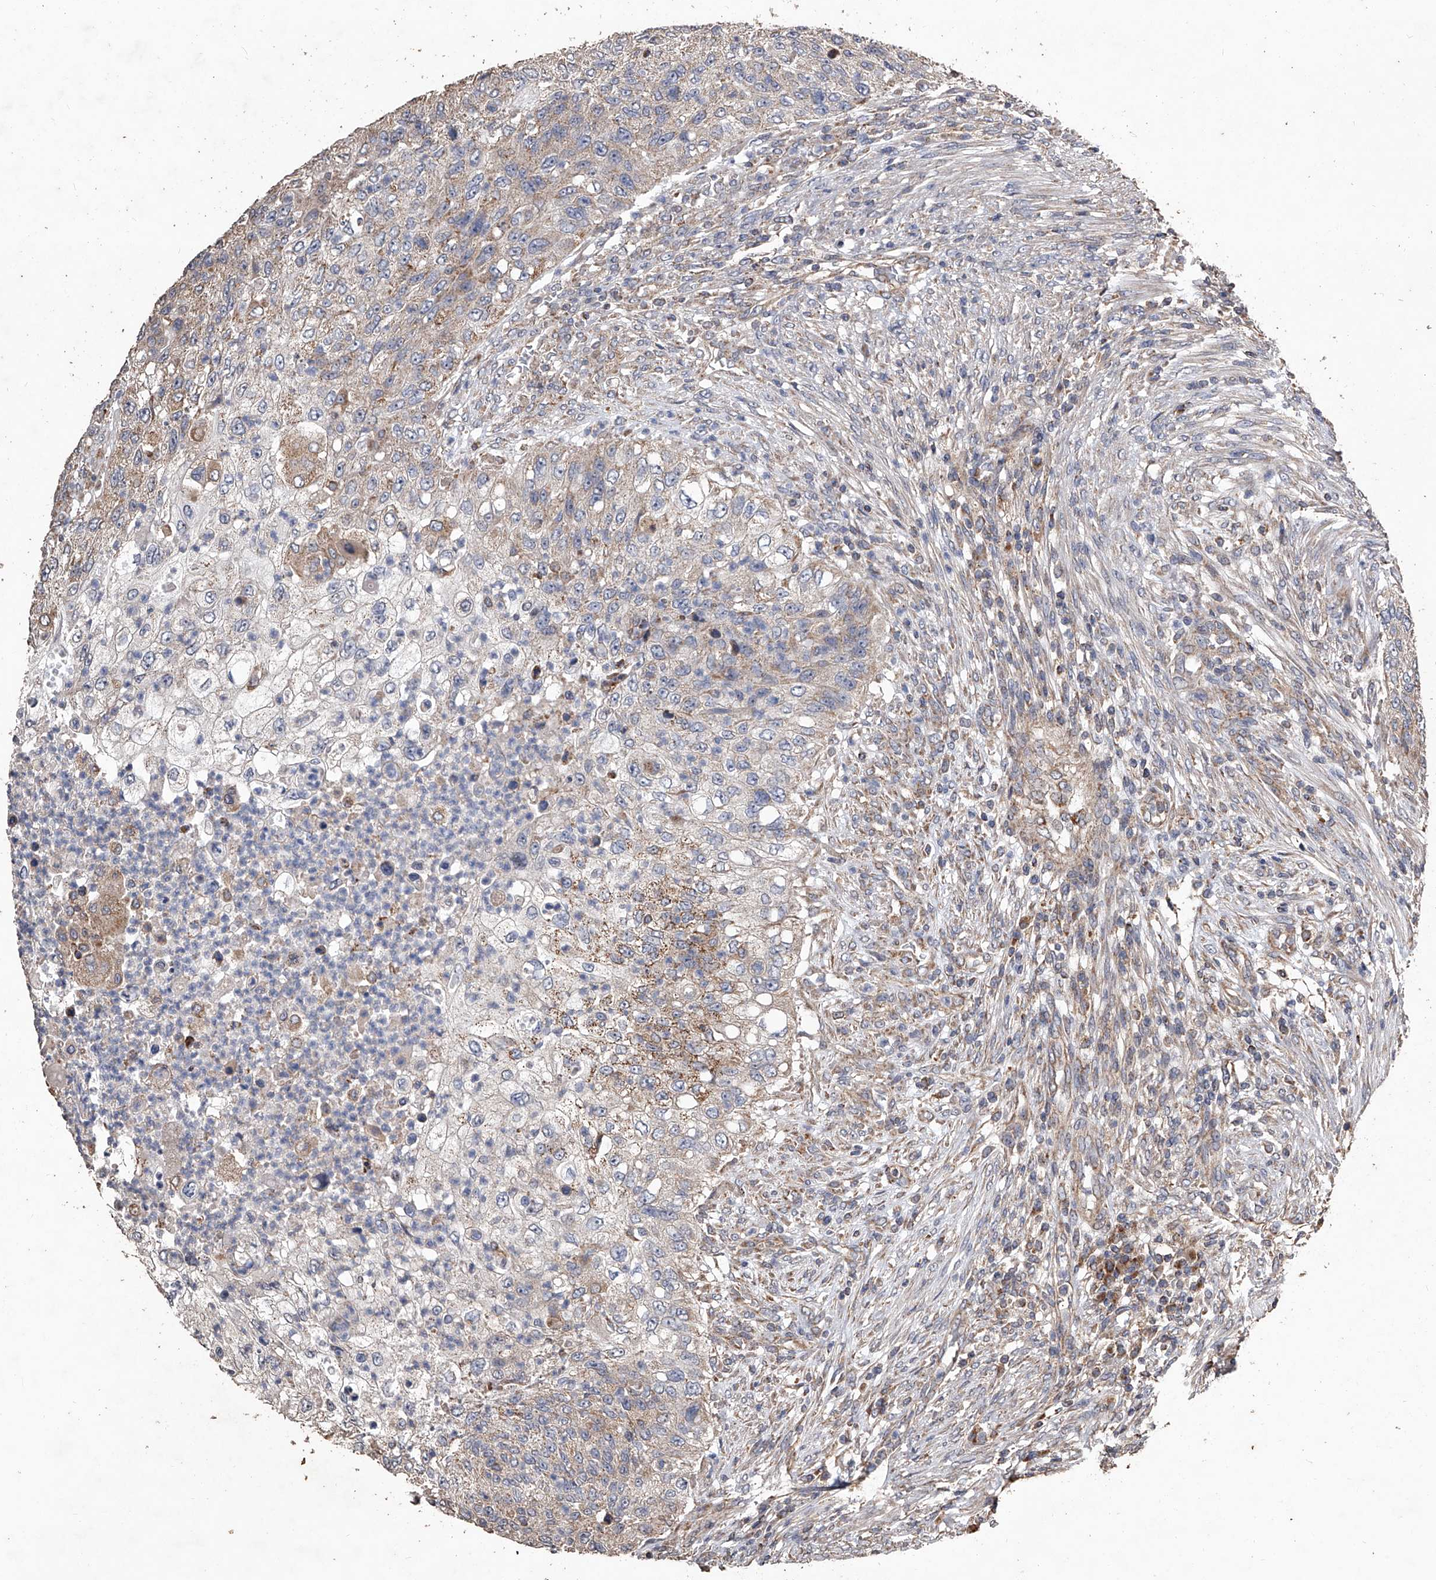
{"staining": {"intensity": "weak", "quantity": ">75%", "location": "cytoplasmic/membranous"}, "tissue": "urothelial cancer", "cell_type": "Tumor cells", "image_type": "cancer", "snomed": [{"axis": "morphology", "description": "Urothelial carcinoma, High grade"}, {"axis": "topography", "description": "Urinary bladder"}], "caption": "Protein staining by IHC reveals weak cytoplasmic/membranous staining in about >75% of tumor cells in urothelial carcinoma (high-grade).", "gene": "LTV1", "patient": {"sex": "female", "age": 60}}